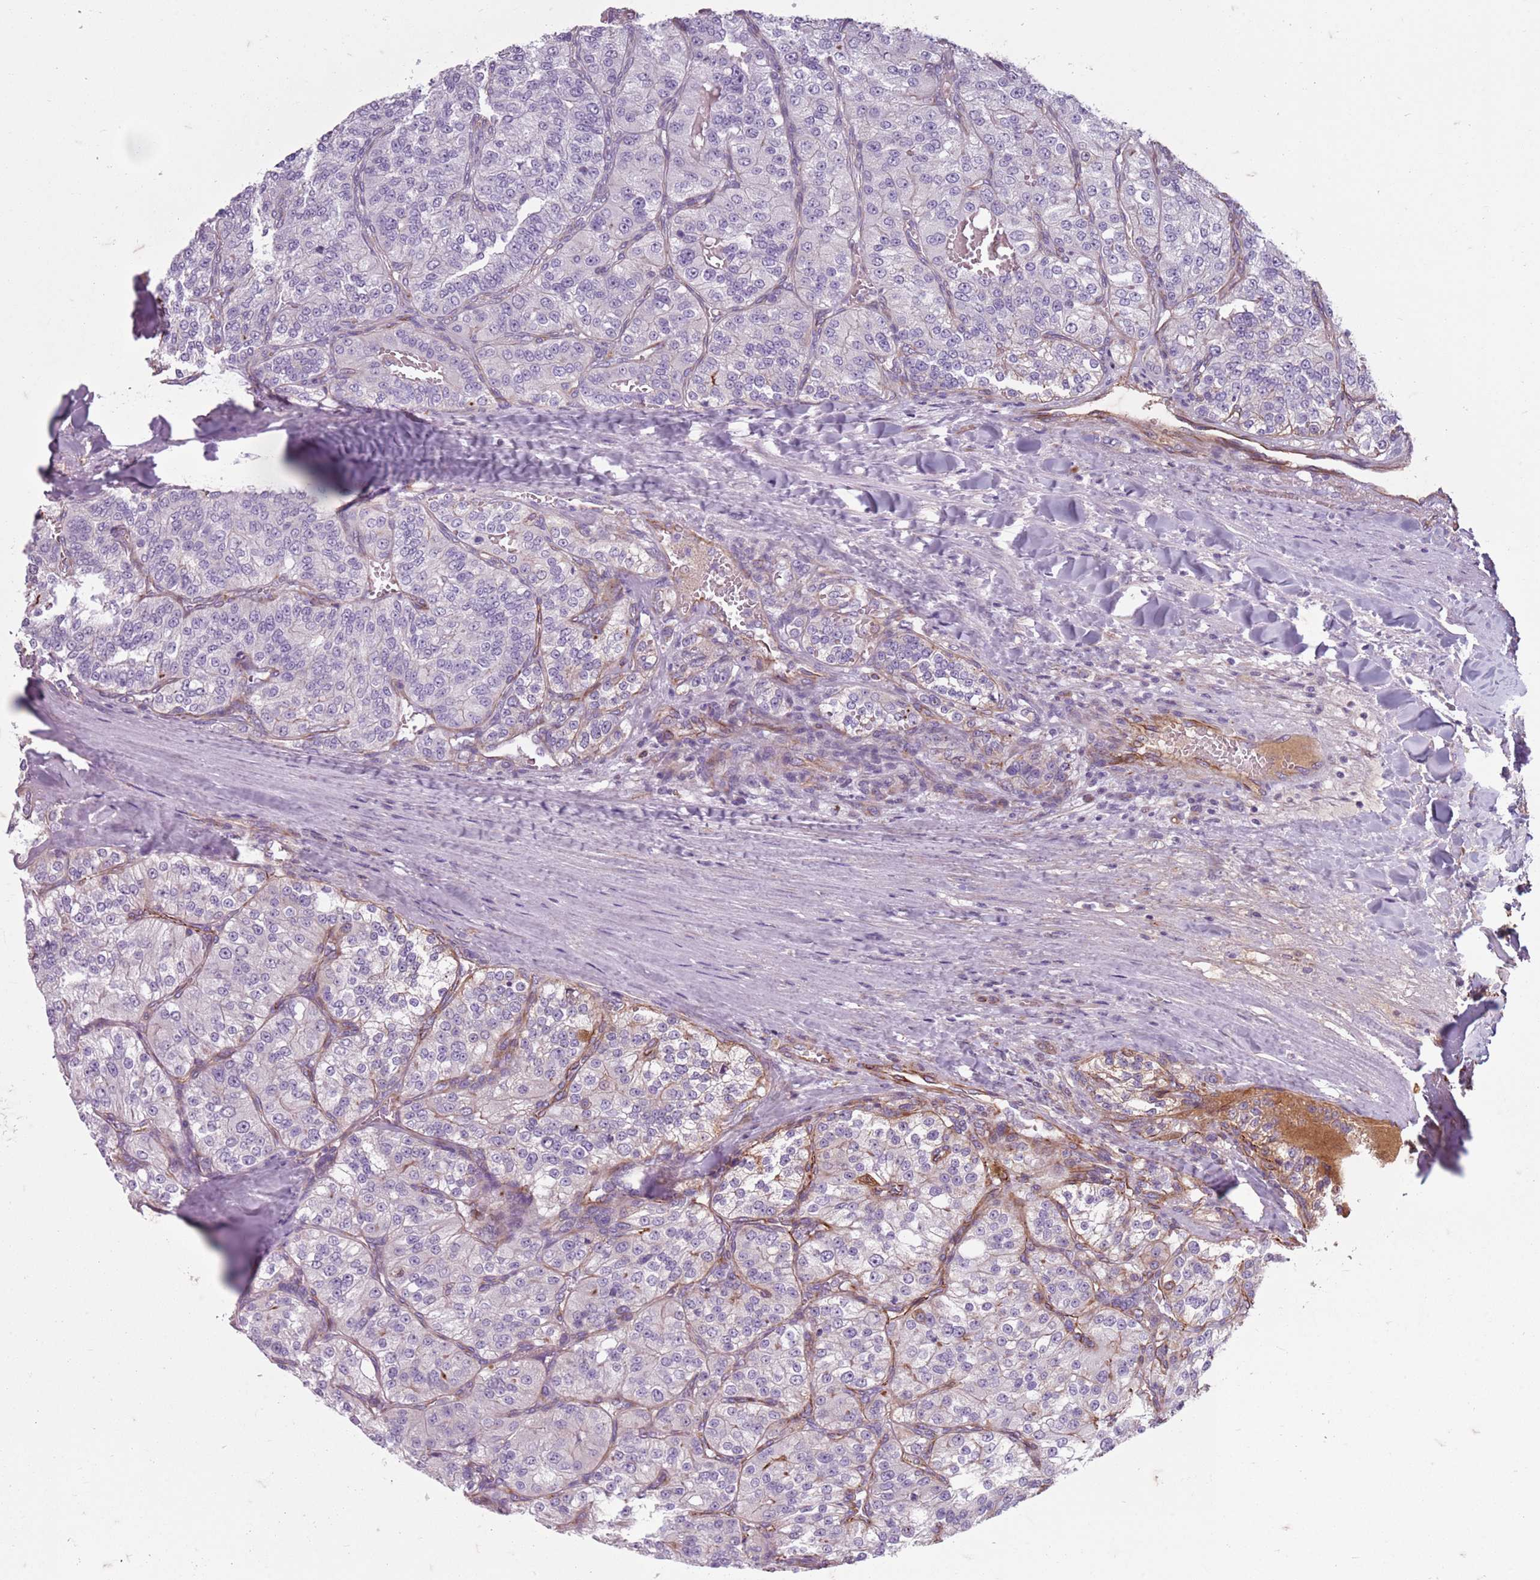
{"staining": {"intensity": "negative", "quantity": "none", "location": "none"}, "tissue": "renal cancer", "cell_type": "Tumor cells", "image_type": "cancer", "snomed": [{"axis": "morphology", "description": "Adenocarcinoma, NOS"}, {"axis": "topography", "description": "Kidney"}], "caption": "DAB (3,3'-diaminobenzidine) immunohistochemical staining of renal cancer reveals no significant positivity in tumor cells.", "gene": "TAS2R38", "patient": {"sex": "female", "age": 63}}